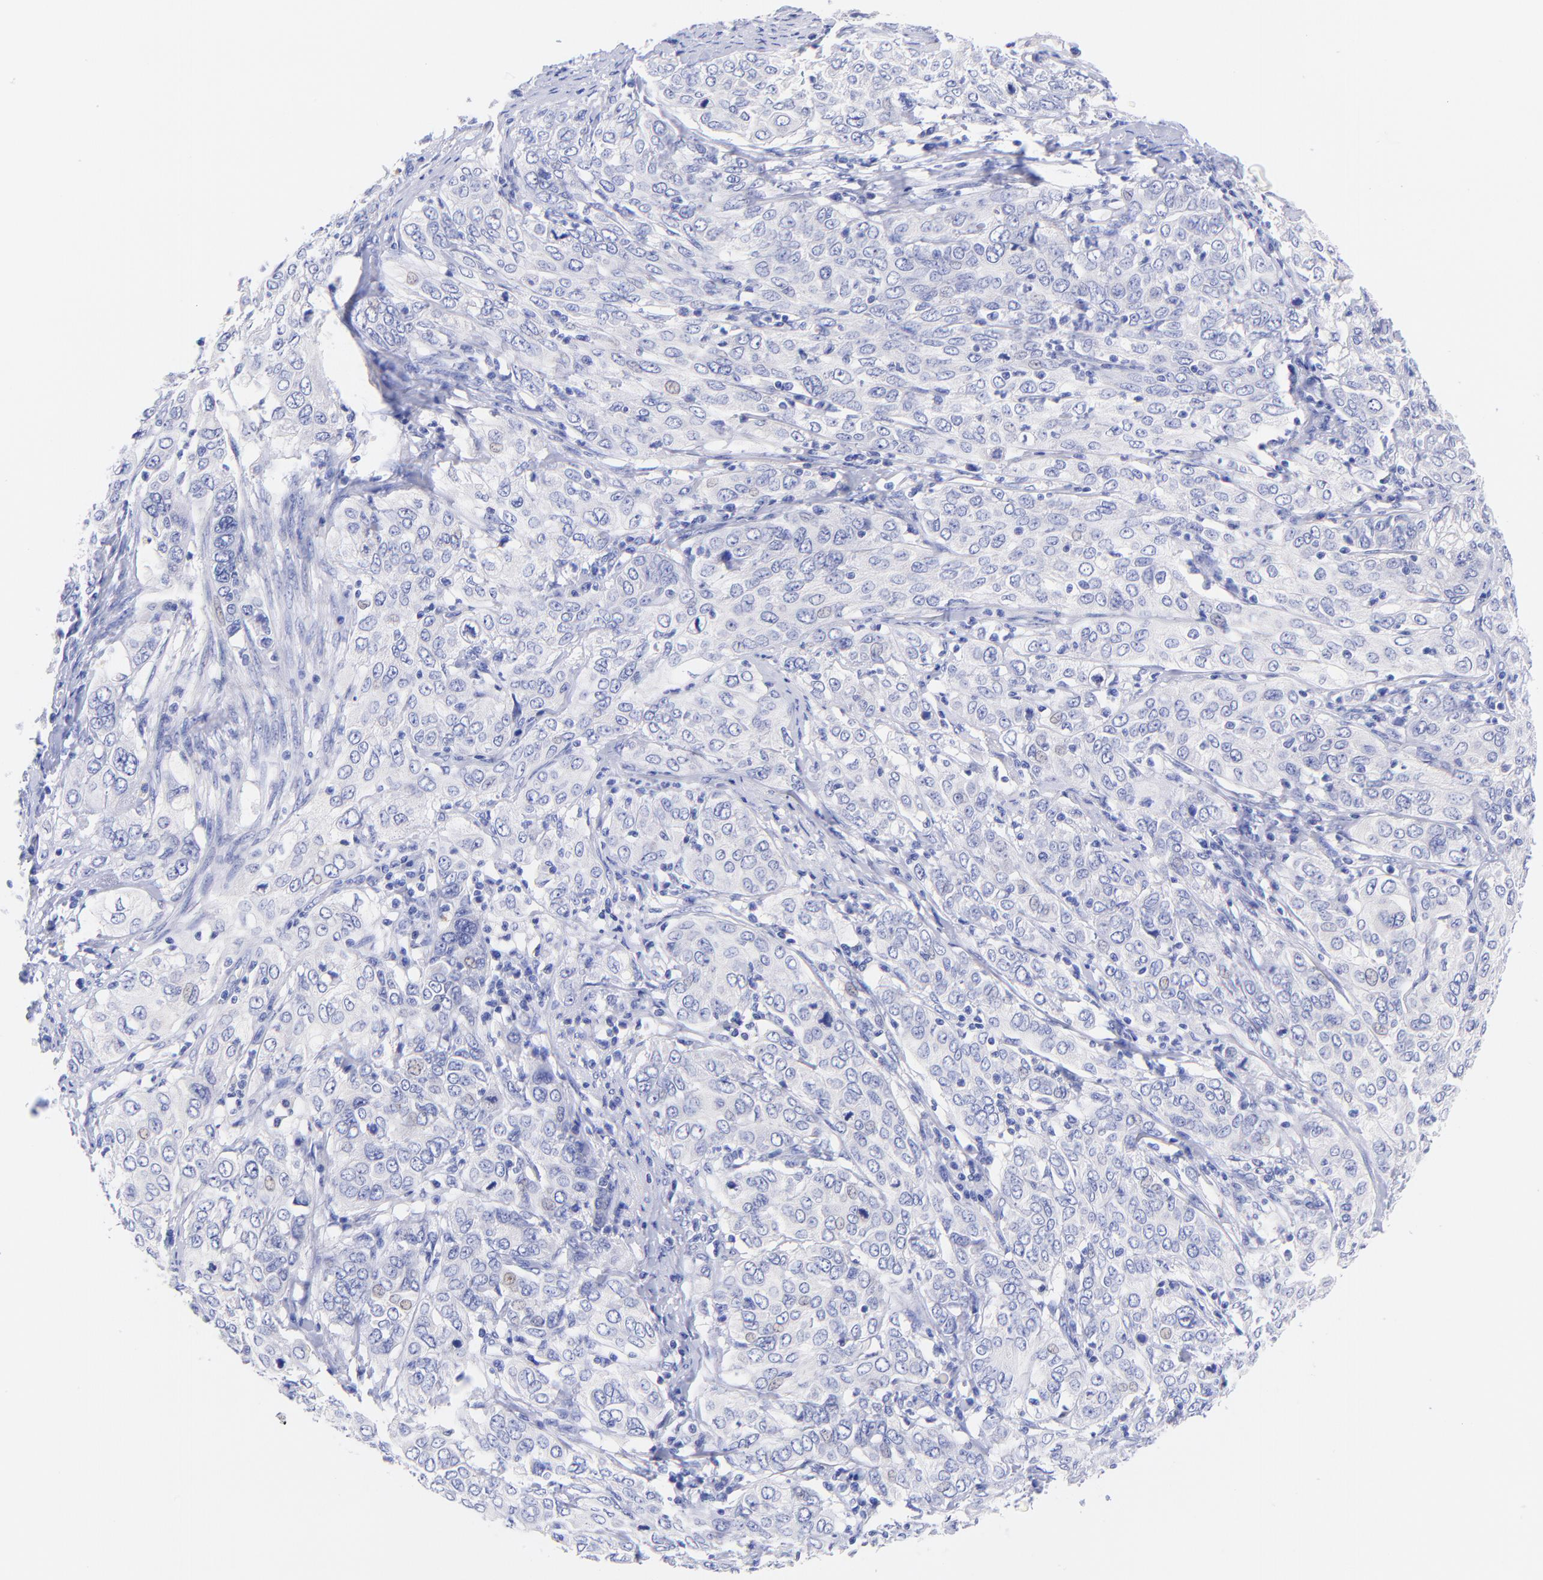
{"staining": {"intensity": "negative", "quantity": "none", "location": "none"}, "tissue": "cervical cancer", "cell_type": "Tumor cells", "image_type": "cancer", "snomed": [{"axis": "morphology", "description": "Squamous cell carcinoma, NOS"}, {"axis": "topography", "description": "Cervix"}], "caption": "Tumor cells show no significant staining in squamous cell carcinoma (cervical).", "gene": "GPHN", "patient": {"sex": "female", "age": 38}}